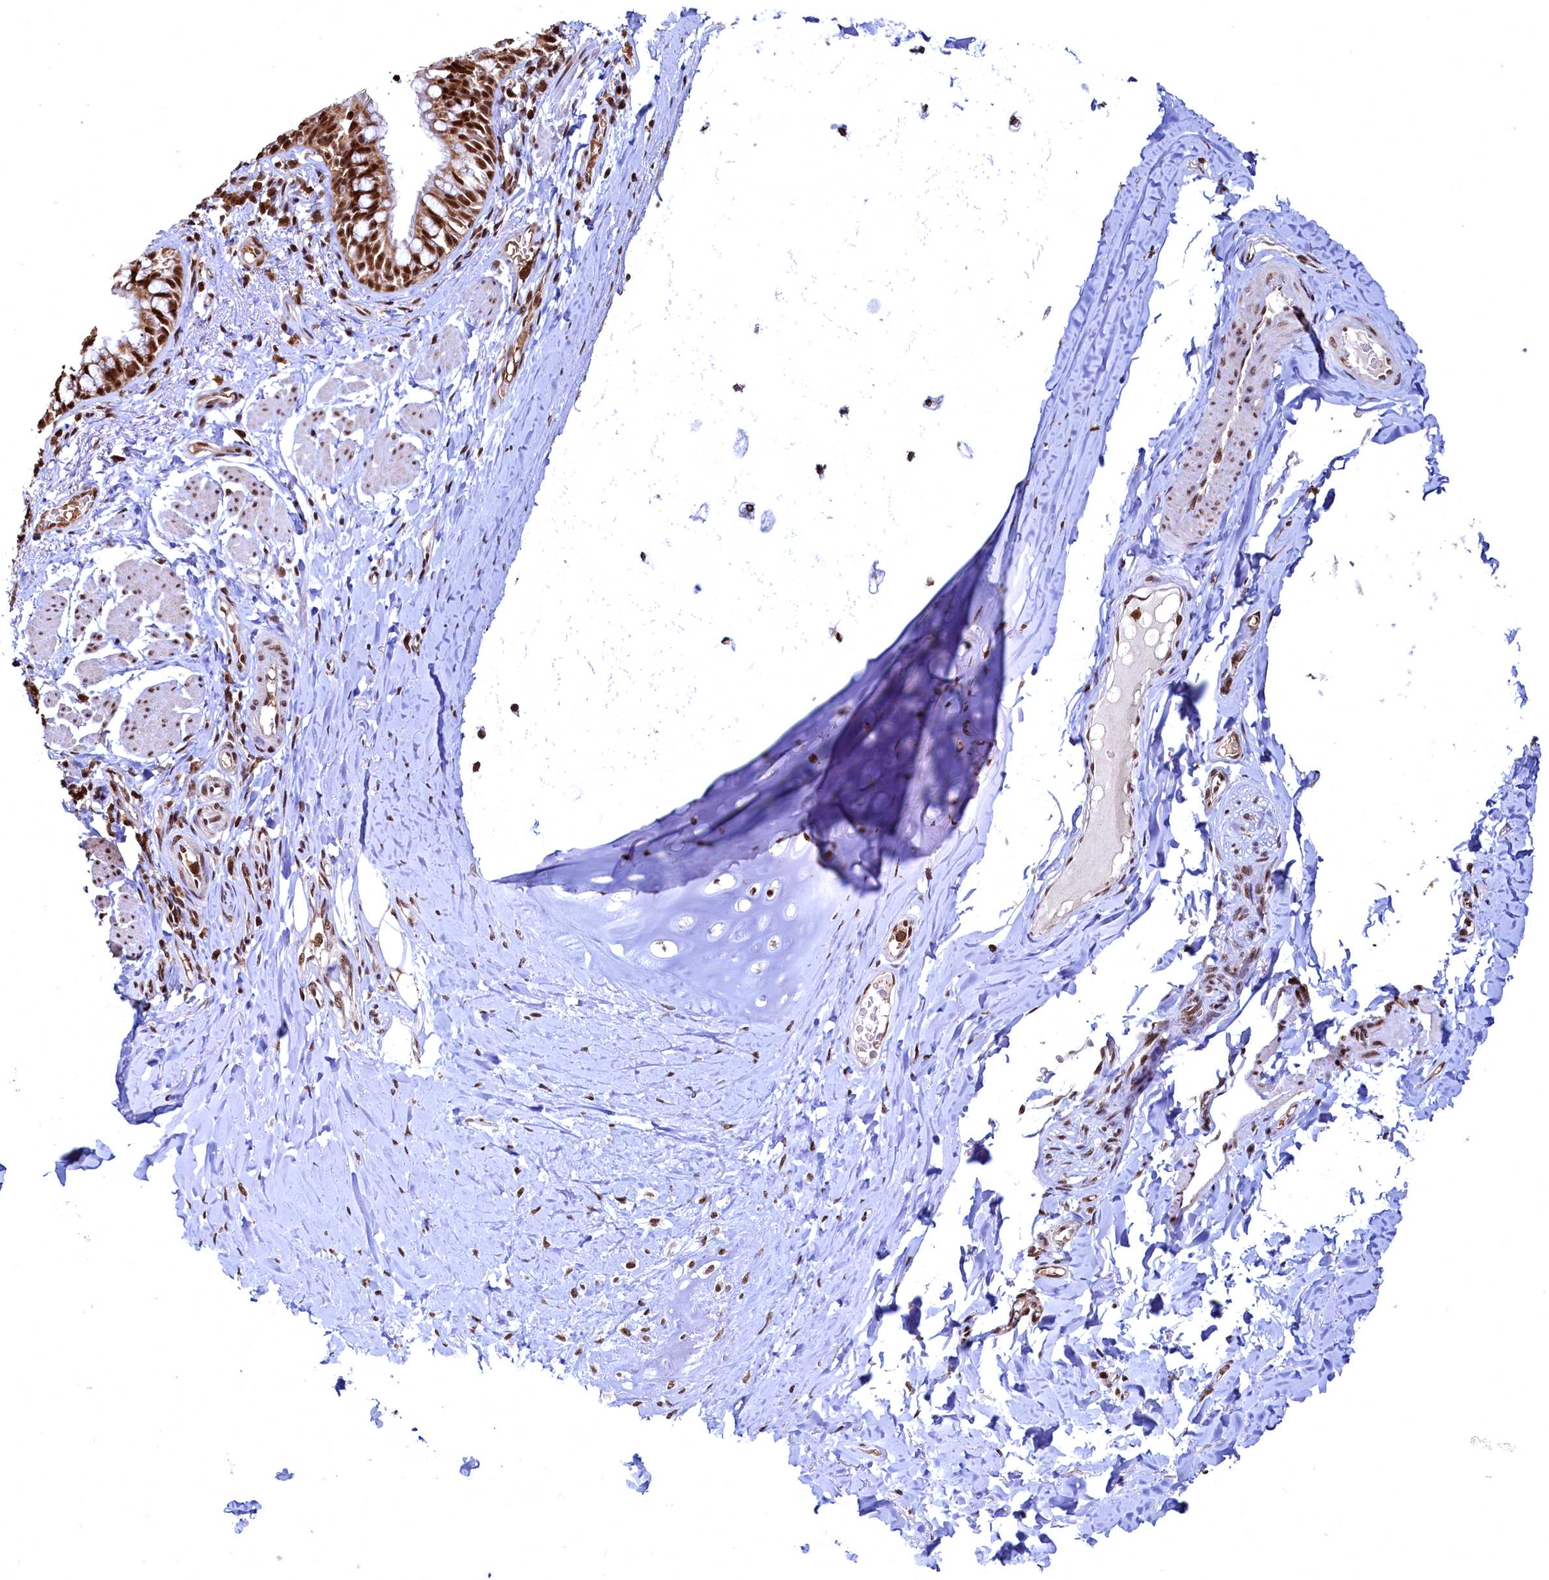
{"staining": {"intensity": "strong", "quantity": ">75%", "location": "nuclear"}, "tissue": "bronchus", "cell_type": "Respiratory epithelial cells", "image_type": "normal", "snomed": [{"axis": "morphology", "description": "Normal tissue, NOS"}, {"axis": "topography", "description": "Cartilage tissue"}, {"axis": "topography", "description": "Bronchus"}], "caption": "Protein staining of benign bronchus displays strong nuclear expression in about >75% of respiratory epithelial cells.", "gene": "RSRC2", "patient": {"sex": "female", "age": 36}}